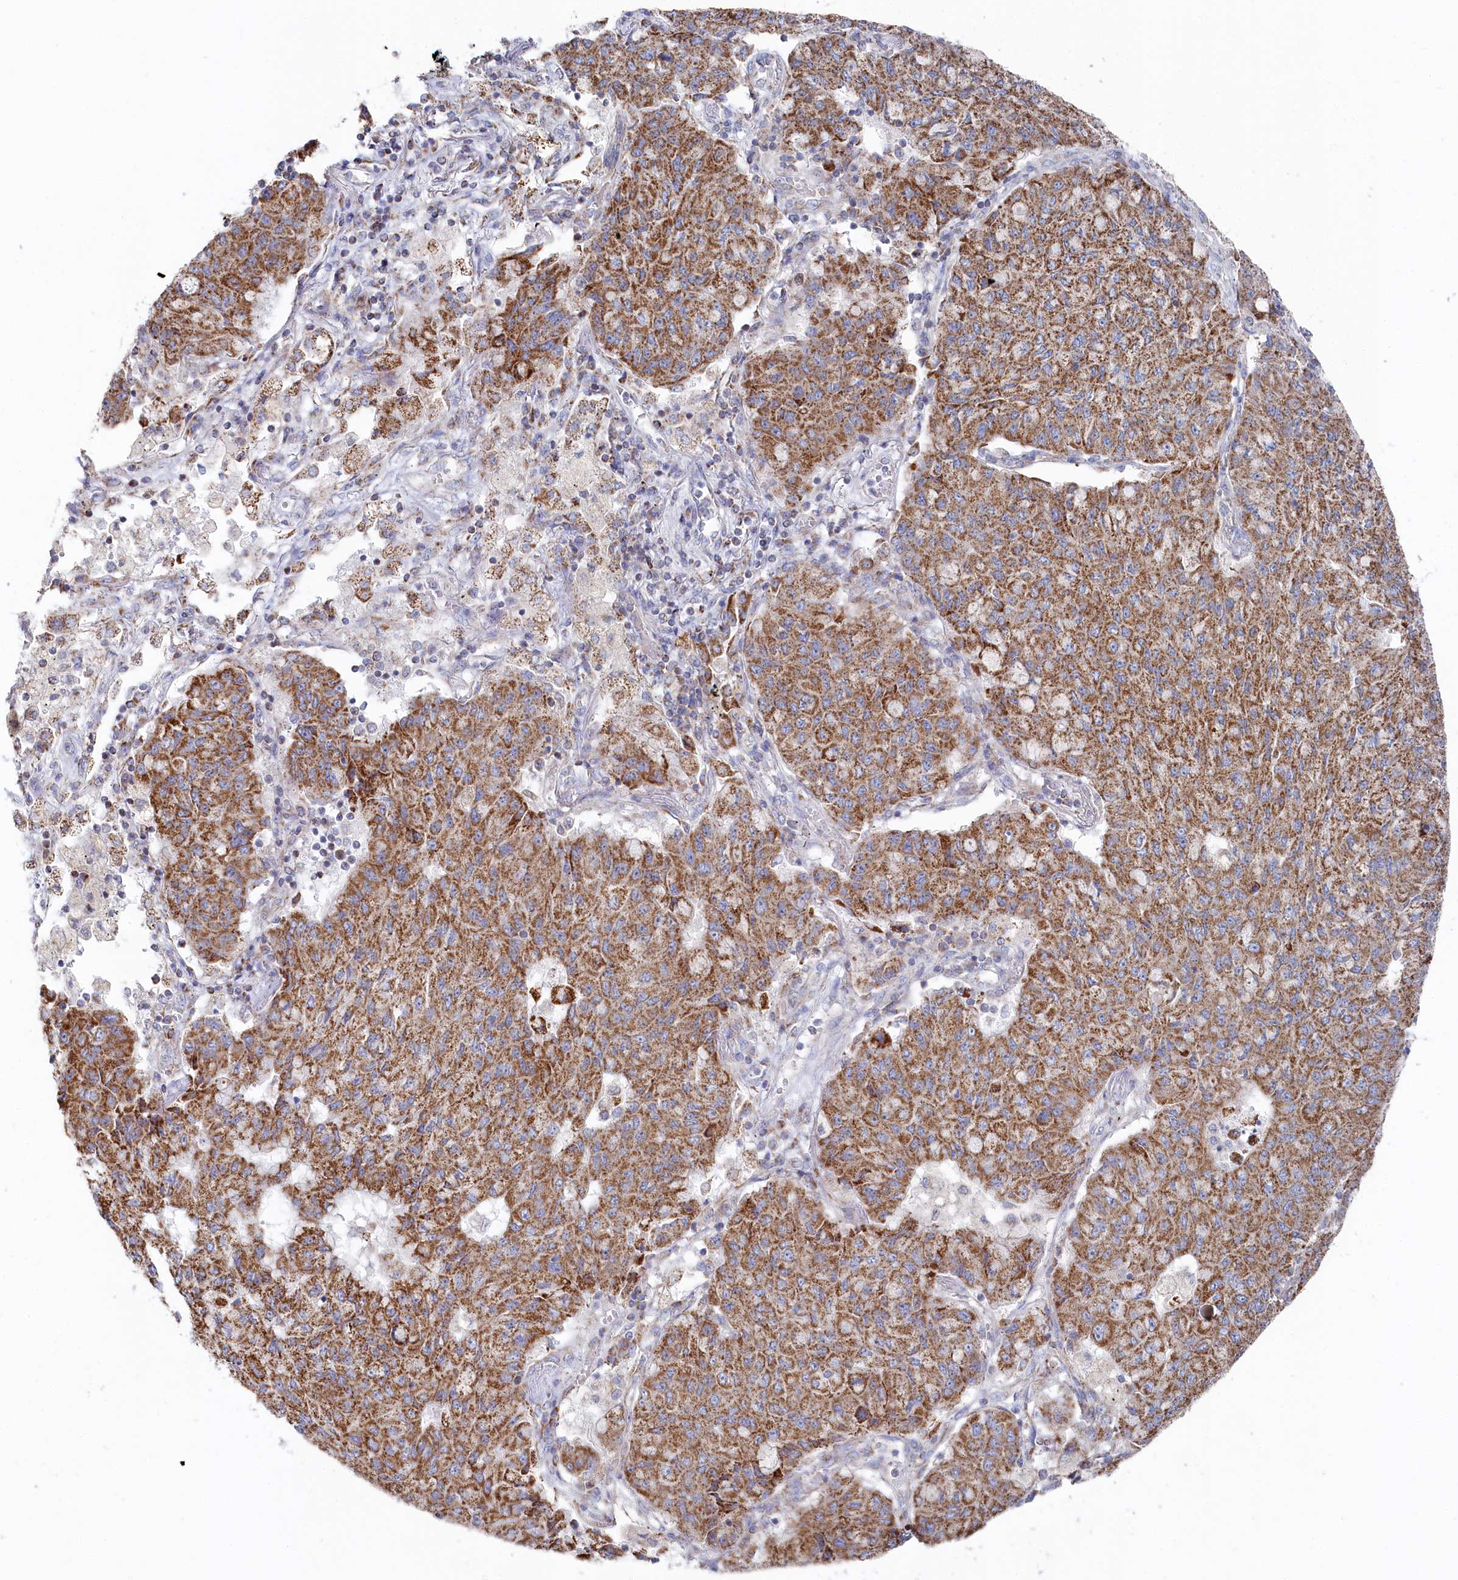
{"staining": {"intensity": "moderate", "quantity": ">75%", "location": "cytoplasmic/membranous"}, "tissue": "lung cancer", "cell_type": "Tumor cells", "image_type": "cancer", "snomed": [{"axis": "morphology", "description": "Squamous cell carcinoma, NOS"}, {"axis": "topography", "description": "Lung"}], "caption": "Lung cancer stained with IHC reveals moderate cytoplasmic/membranous staining in about >75% of tumor cells.", "gene": "GLS2", "patient": {"sex": "male", "age": 74}}